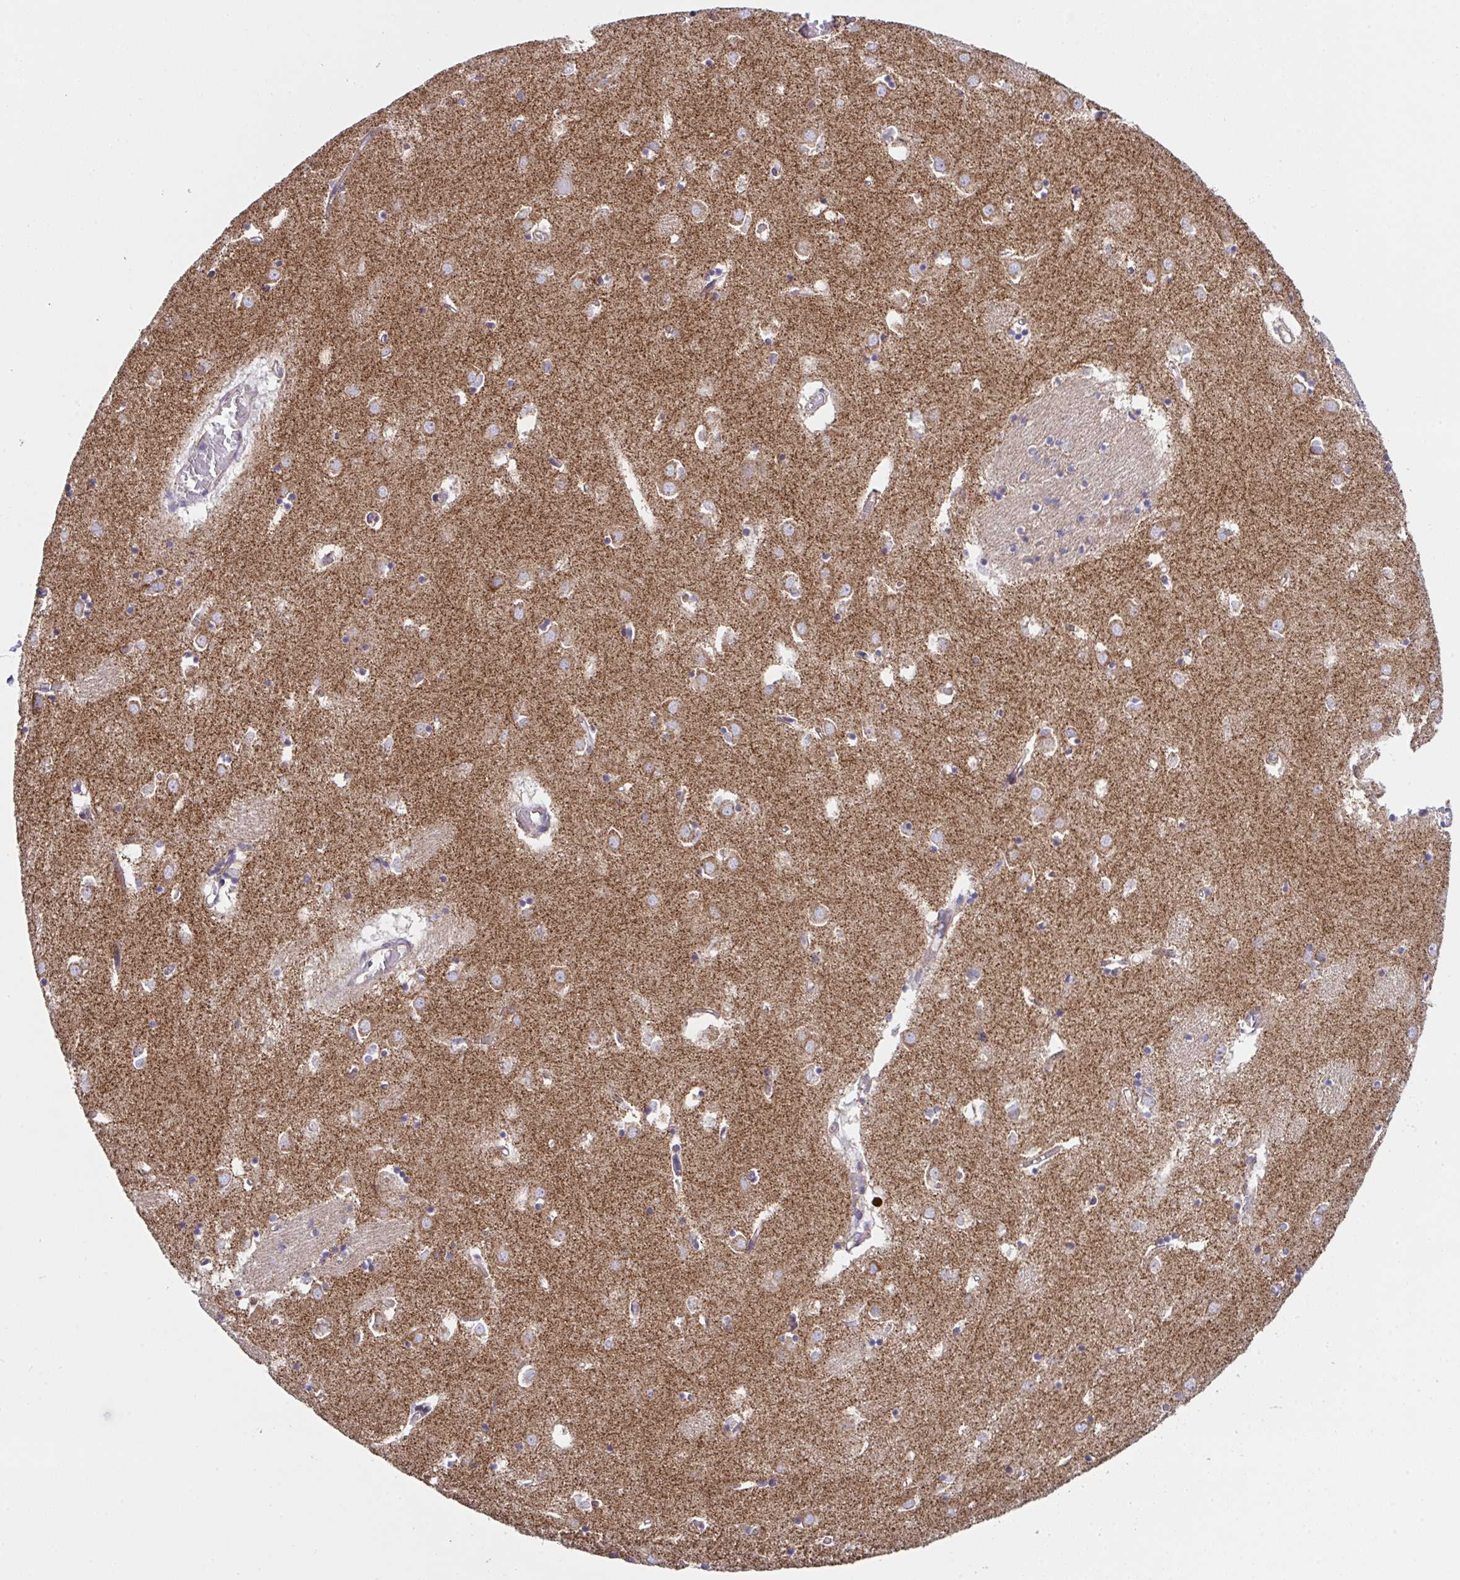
{"staining": {"intensity": "weak", "quantity": "<25%", "location": "cytoplasmic/membranous"}, "tissue": "caudate", "cell_type": "Glial cells", "image_type": "normal", "snomed": [{"axis": "morphology", "description": "Normal tissue, NOS"}, {"axis": "topography", "description": "Lateral ventricle wall"}], "caption": "Immunohistochemistry (IHC) photomicrograph of unremarkable caudate stained for a protein (brown), which shows no expression in glial cells.", "gene": "DOK7", "patient": {"sex": "male", "age": 70}}